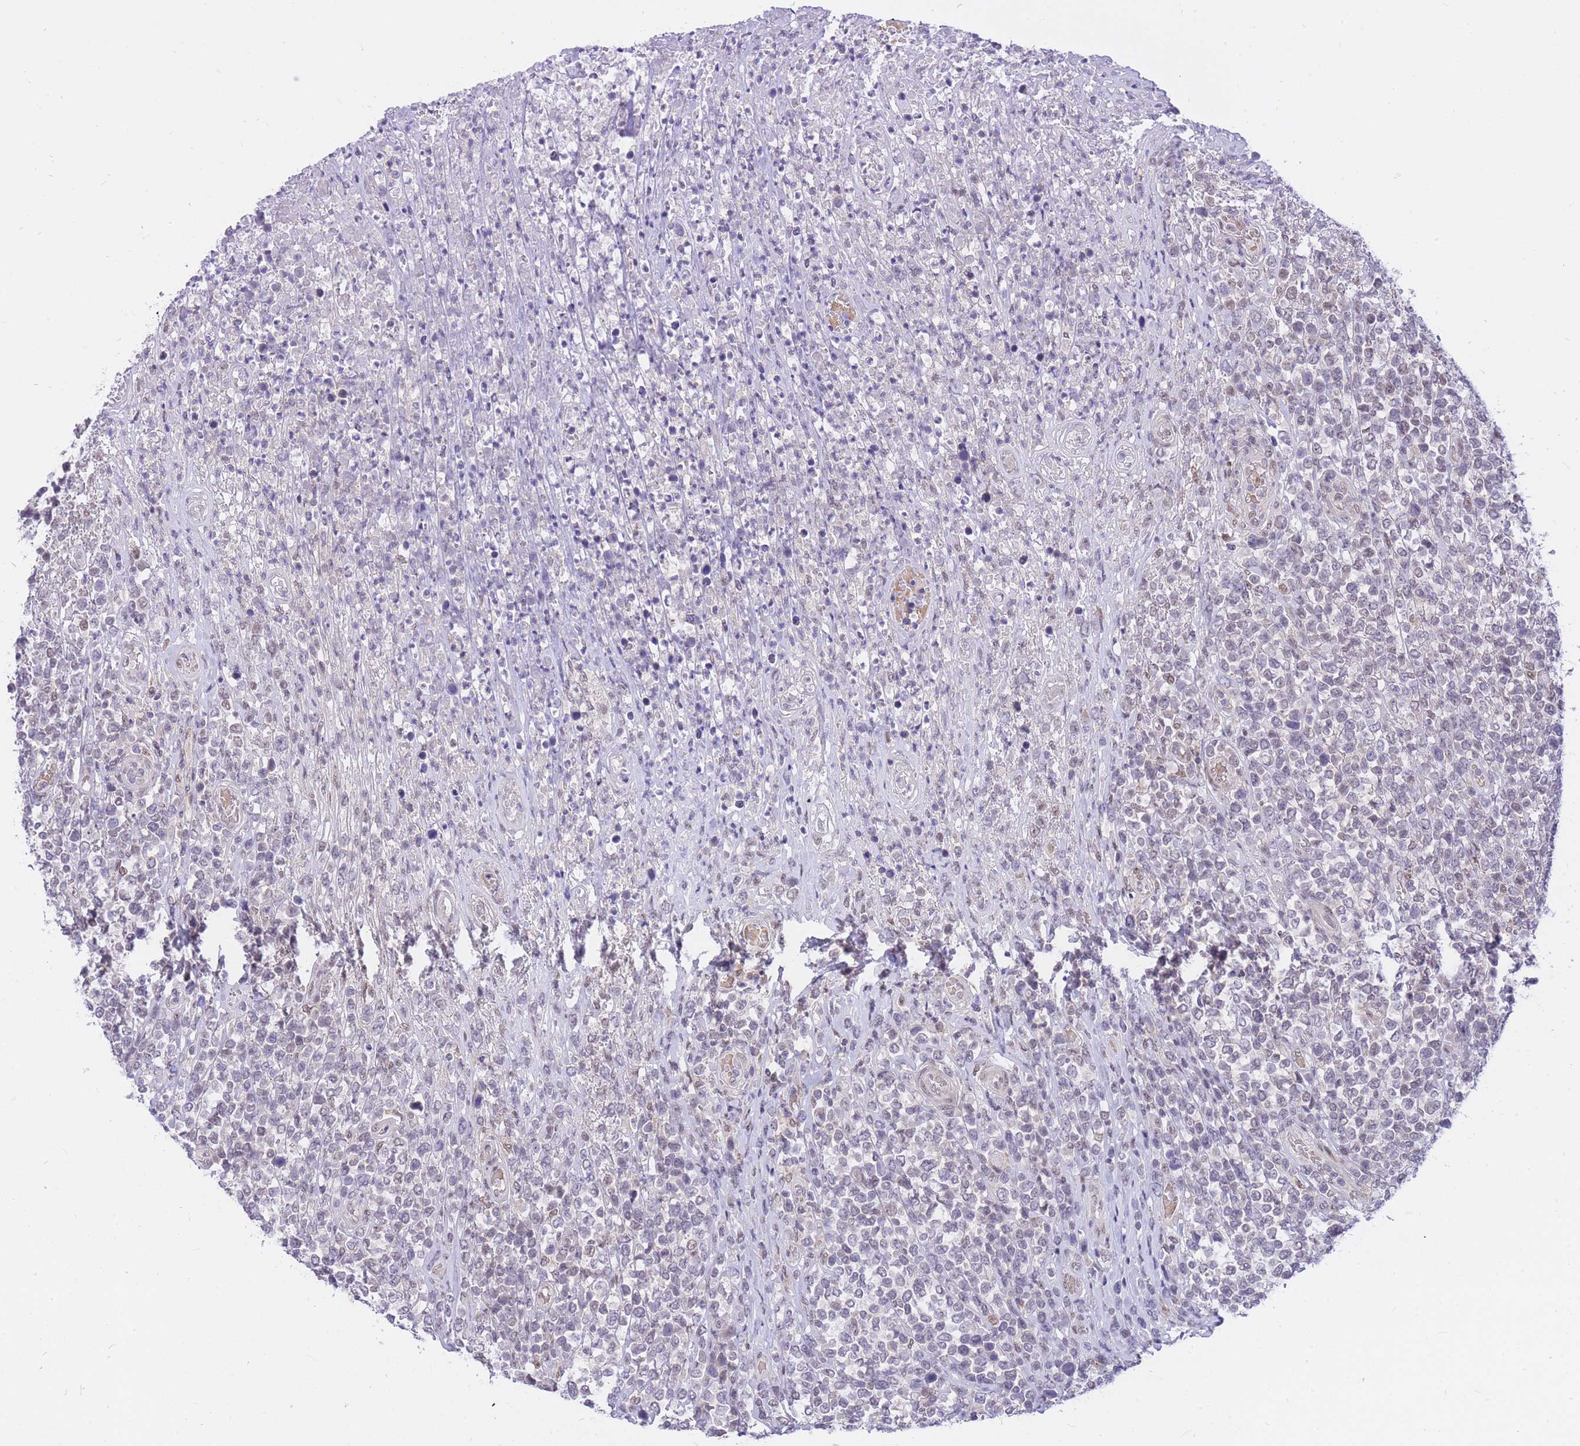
{"staining": {"intensity": "negative", "quantity": "none", "location": "none"}, "tissue": "lymphoma", "cell_type": "Tumor cells", "image_type": "cancer", "snomed": [{"axis": "morphology", "description": "Malignant lymphoma, non-Hodgkin's type, High grade"}, {"axis": "topography", "description": "Soft tissue"}], "caption": "IHC histopathology image of lymphoma stained for a protein (brown), which reveals no expression in tumor cells.", "gene": "MINDY2", "patient": {"sex": "female", "age": 56}}